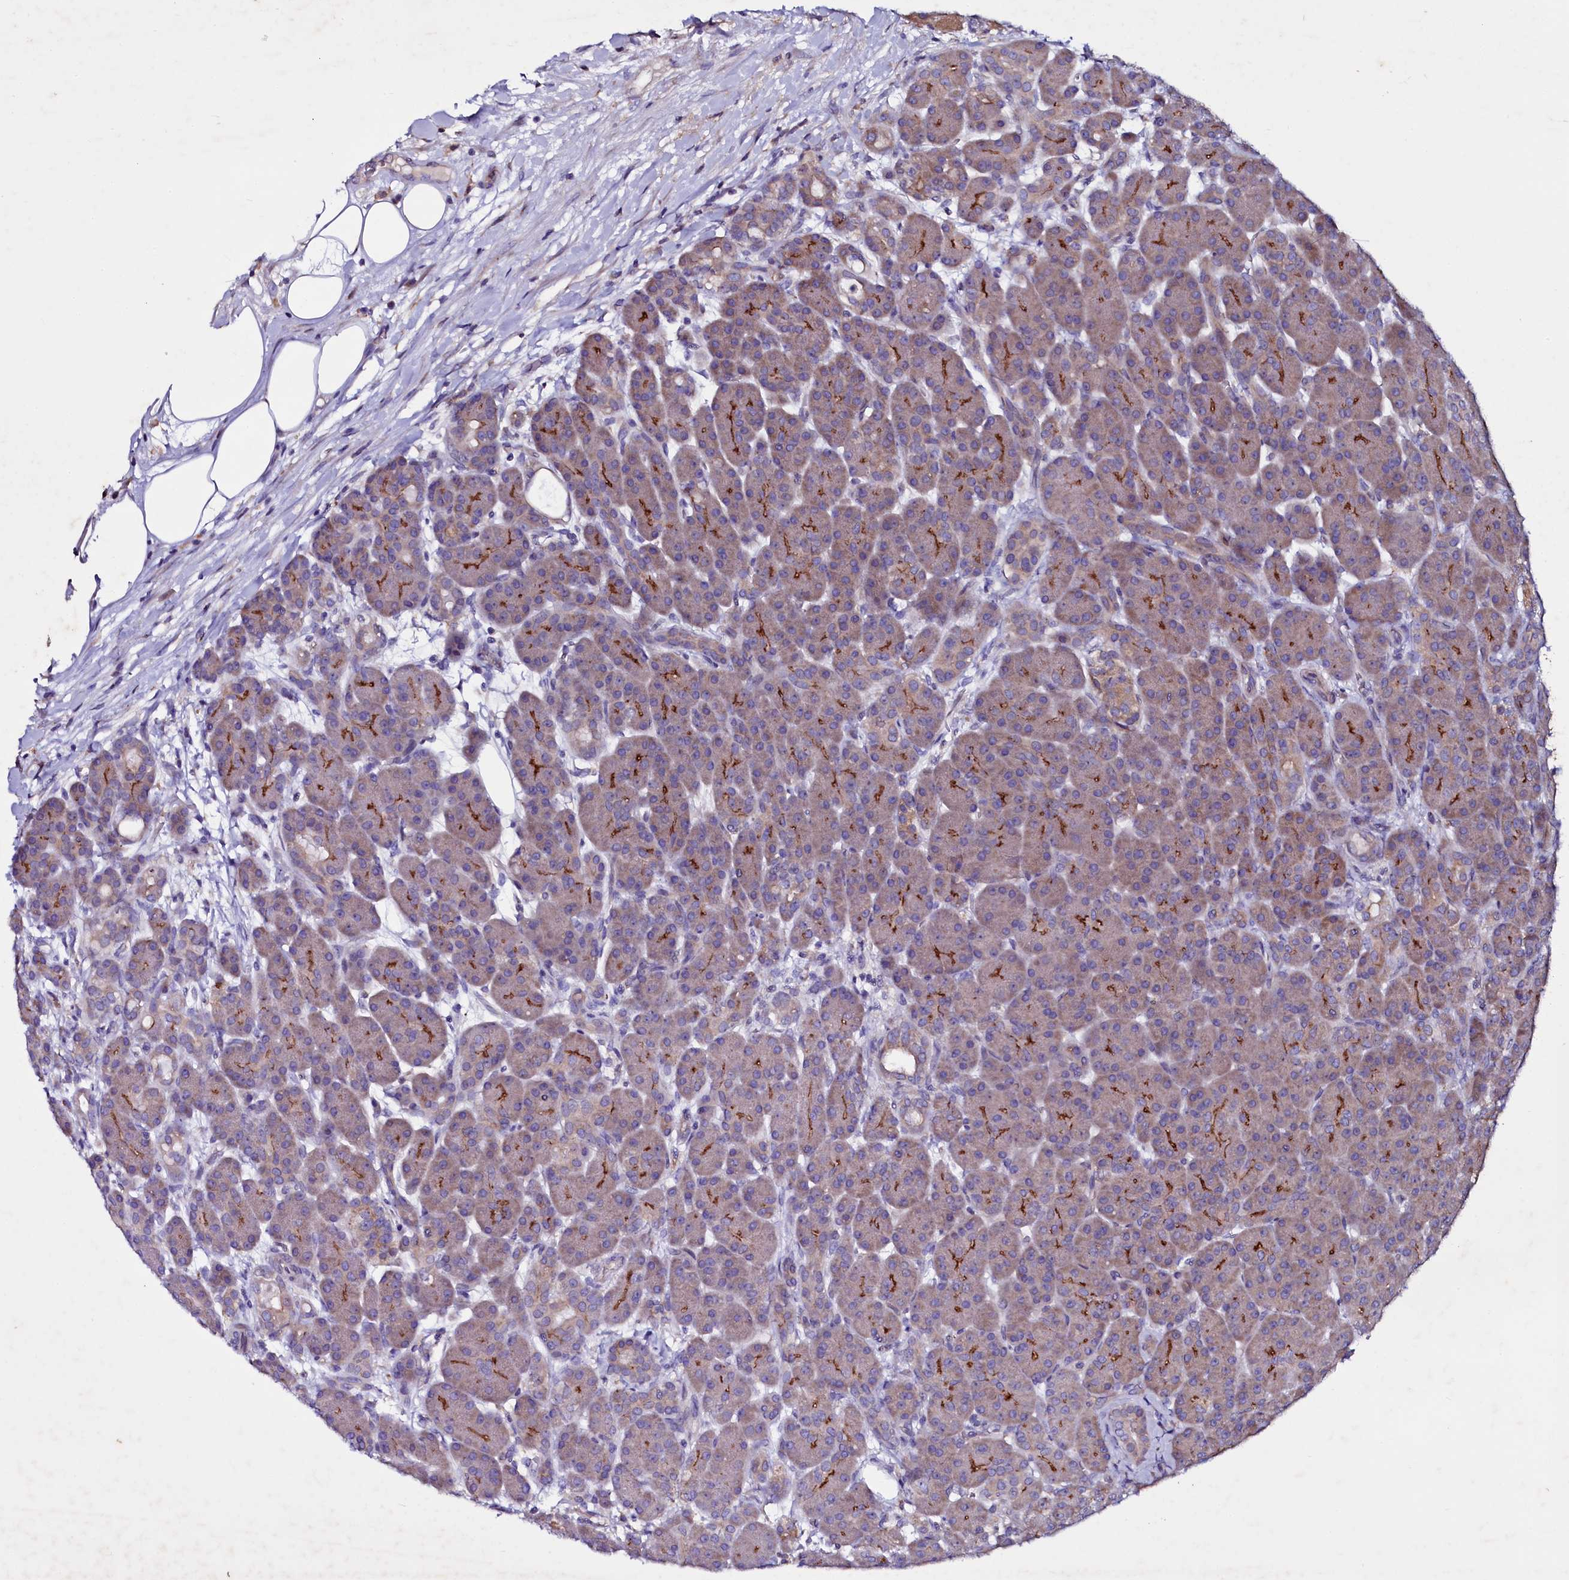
{"staining": {"intensity": "moderate", "quantity": "25%-75%", "location": "cytoplasmic/membranous"}, "tissue": "pancreas", "cell_type": "Exocrine glandular cells", "image_type": "normal", "snomed": [{"axis": "morphology", "description": "Normal tissue, NOS"}, {"axis": "topography", "description": "Pancreas"}], "caption": "A high-resolution histopathology image shows immunohistochemistry staining of normal pancreas, which demonstrates moderate cytoplasmic/membranous expression in about 25%-75% of exocrine glandular cells.", "gene": "SELENOT", "patient": {"sex": "male", "age": 63}}